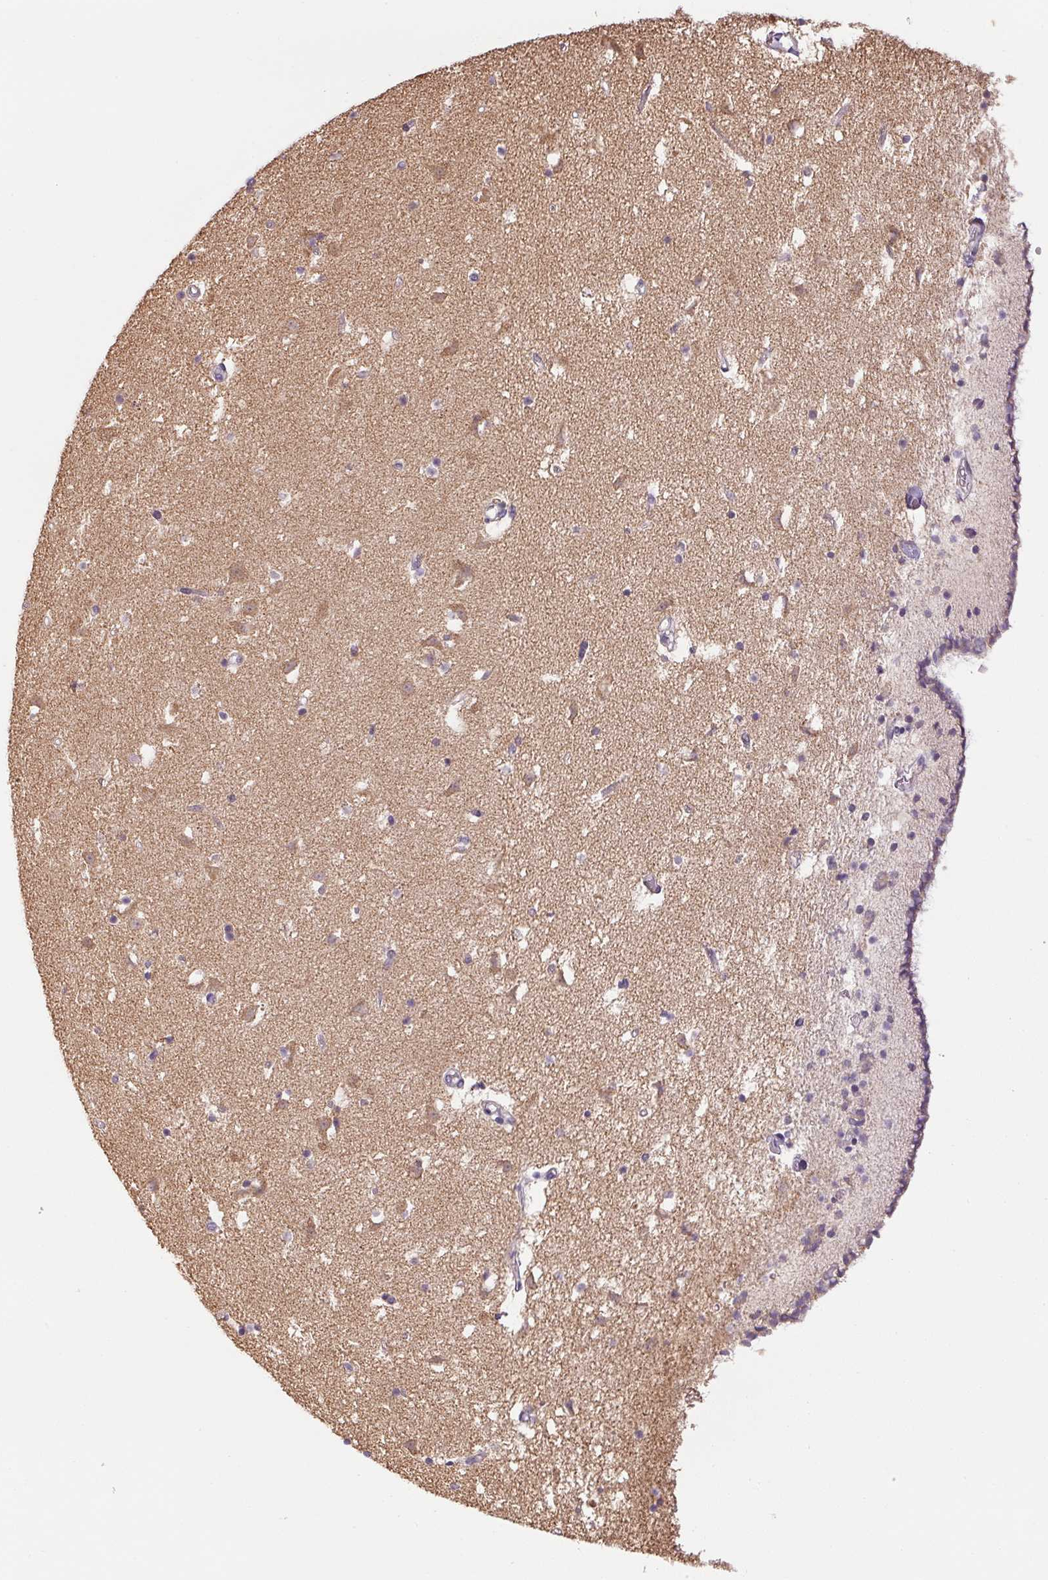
{"staining": {"intensity": "negative", "quantity": "none", "location": "none"}, "tissue": "caudate", "cell_type": "Glial cells", "image_type": "normal", "snomed": [{"axis": "morphology", "description": "Normal tissue, NOS"}, {"axis": "topography", "description": "Lateral ventricle wall"}], "caption": "This is an immunohistochemistry micrograph of benign human caudate. There is no positivity in glial cells.", "gene": "SC5D", "patient": {"sex": "female", "age": 42}}